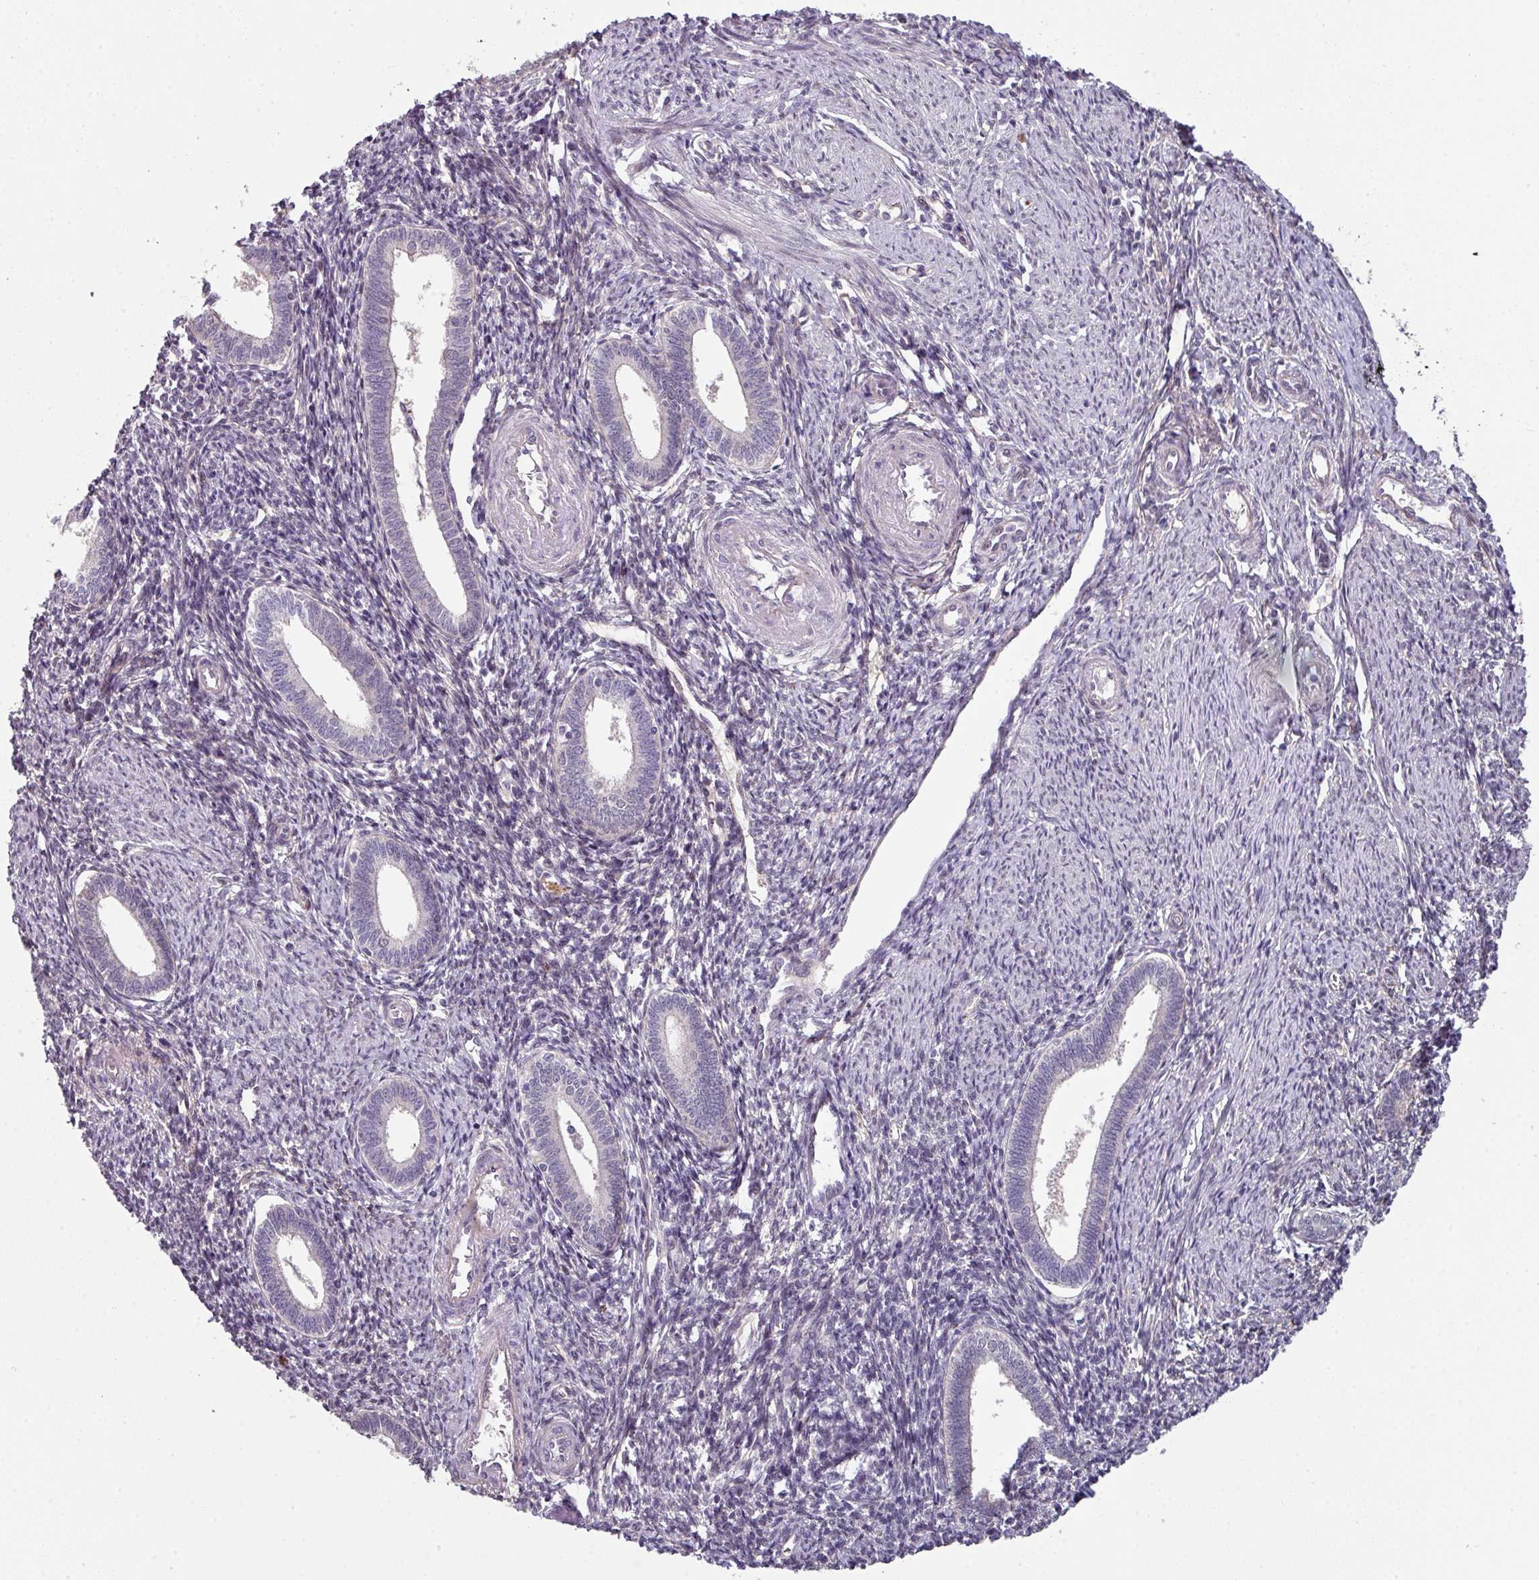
{"staining": {"intensity": "negative", "quantity": "none", "location": "none"}, "tissue": "endometrium", "cell_type": "Cells in endometrial stroma", "image_type": "normal", "snomed": [{"axis": "morphology", "description": "Normal tissue, NOS"}, {"axis": "topography", "description": "Endometrium"}], "caption": "High magnification brightfield microscopy of unremarkable endometrium stained with DAB (3,3'-diaminobenzidine) (brown) and counterstained with hematoxylin (blue): cells in endometrial stroma show no significant staining.", "gene": "C2orf16", "patient": {"sex": "female", "age": 41}}